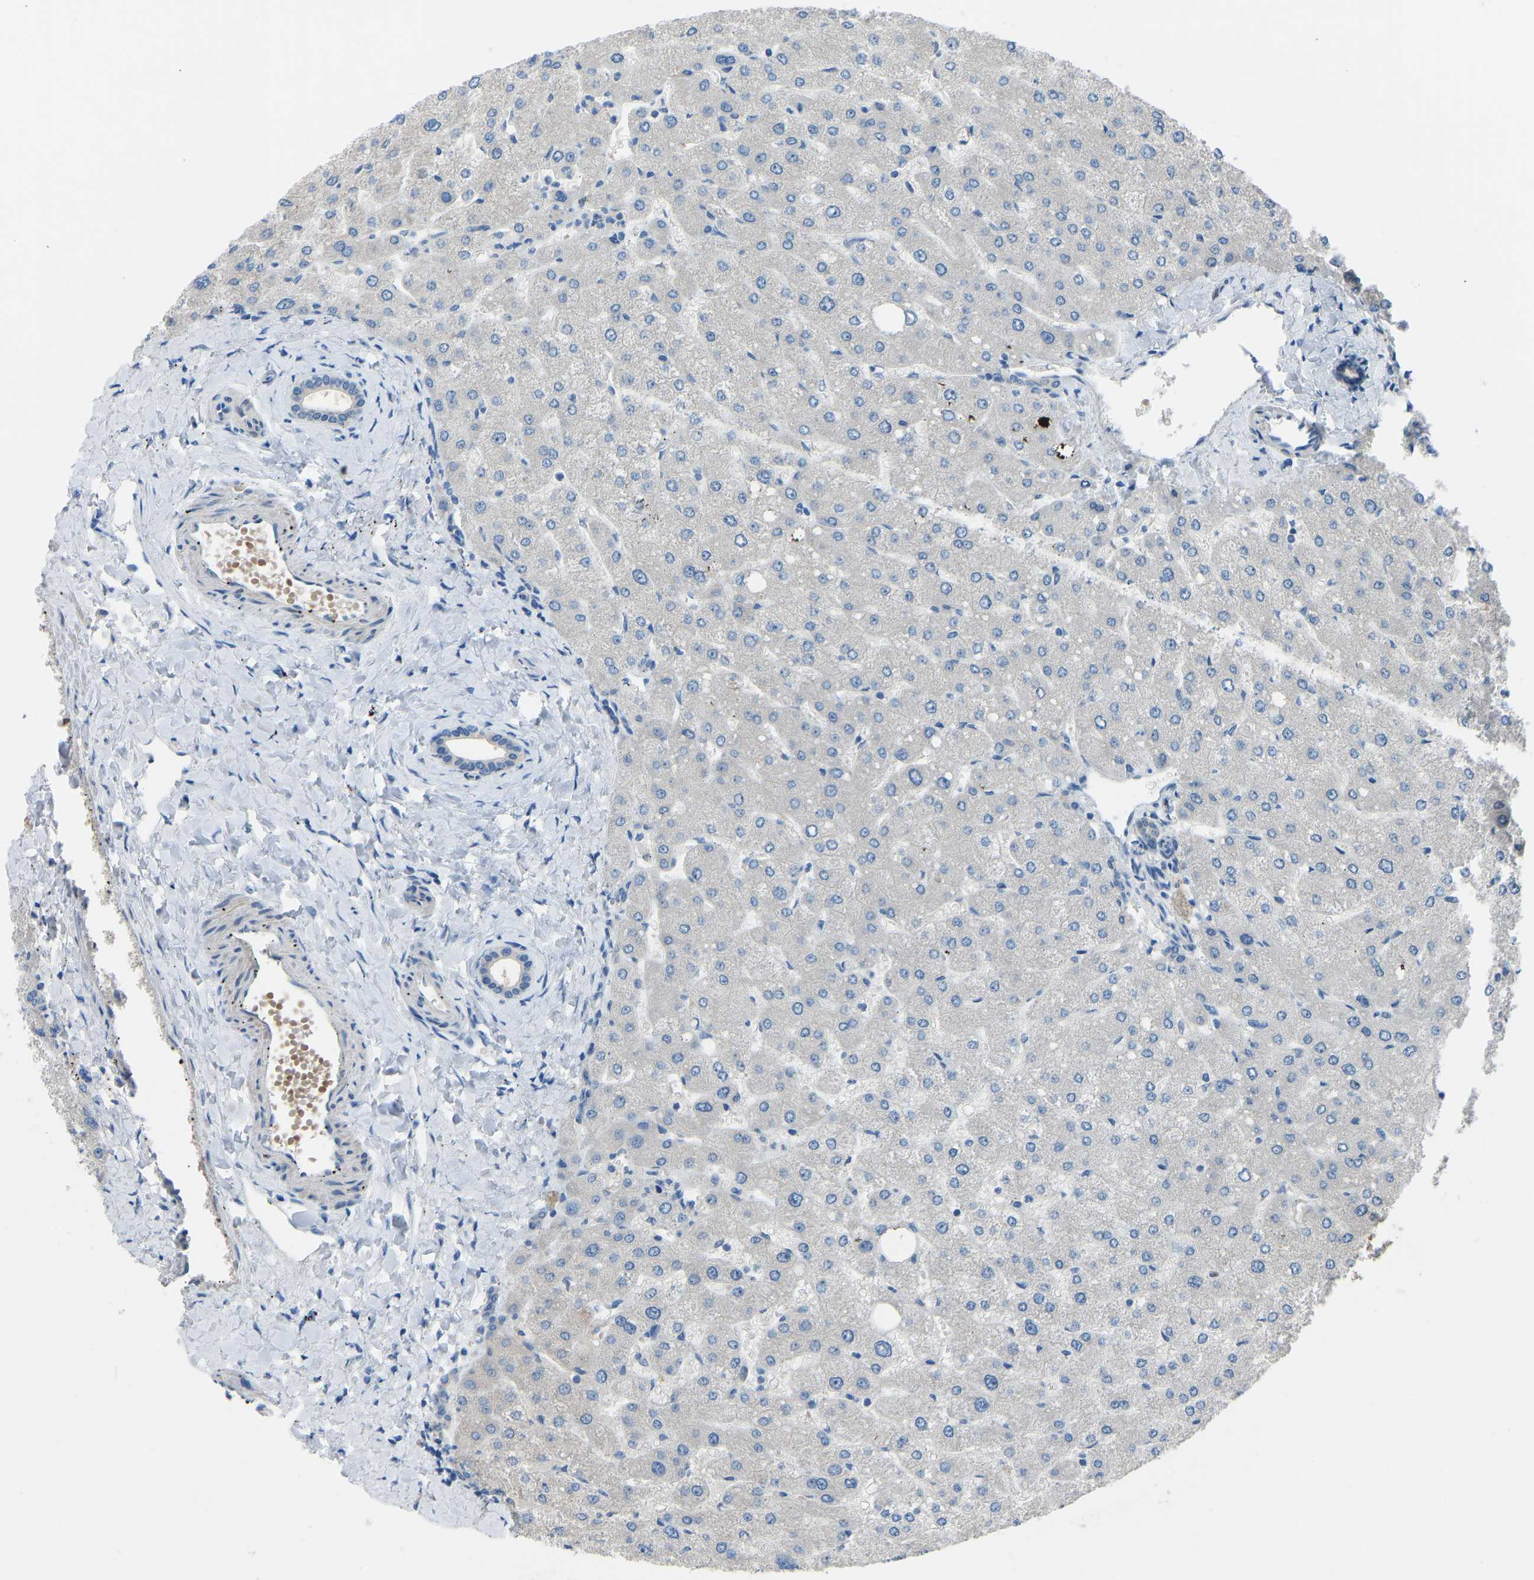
{"staining": {"intensity": "negative", "quantity": "none", "location": "none"}, "tissue": "liver", "cell_type": "Cholangiocytes", "image_type": "normal", "snomed": [{"axis": "morphology", "description": "Normal tissue, NOS"}, {"axis": "topography", "description": "Liver"}], "caption": "An immunohistochemistry micrograph of unremarkable liver is shown. There is no staining in cholangiocytes of liver.", "gene": "CDK2AP1", "patient": {"sex": "male", "age": 55}}